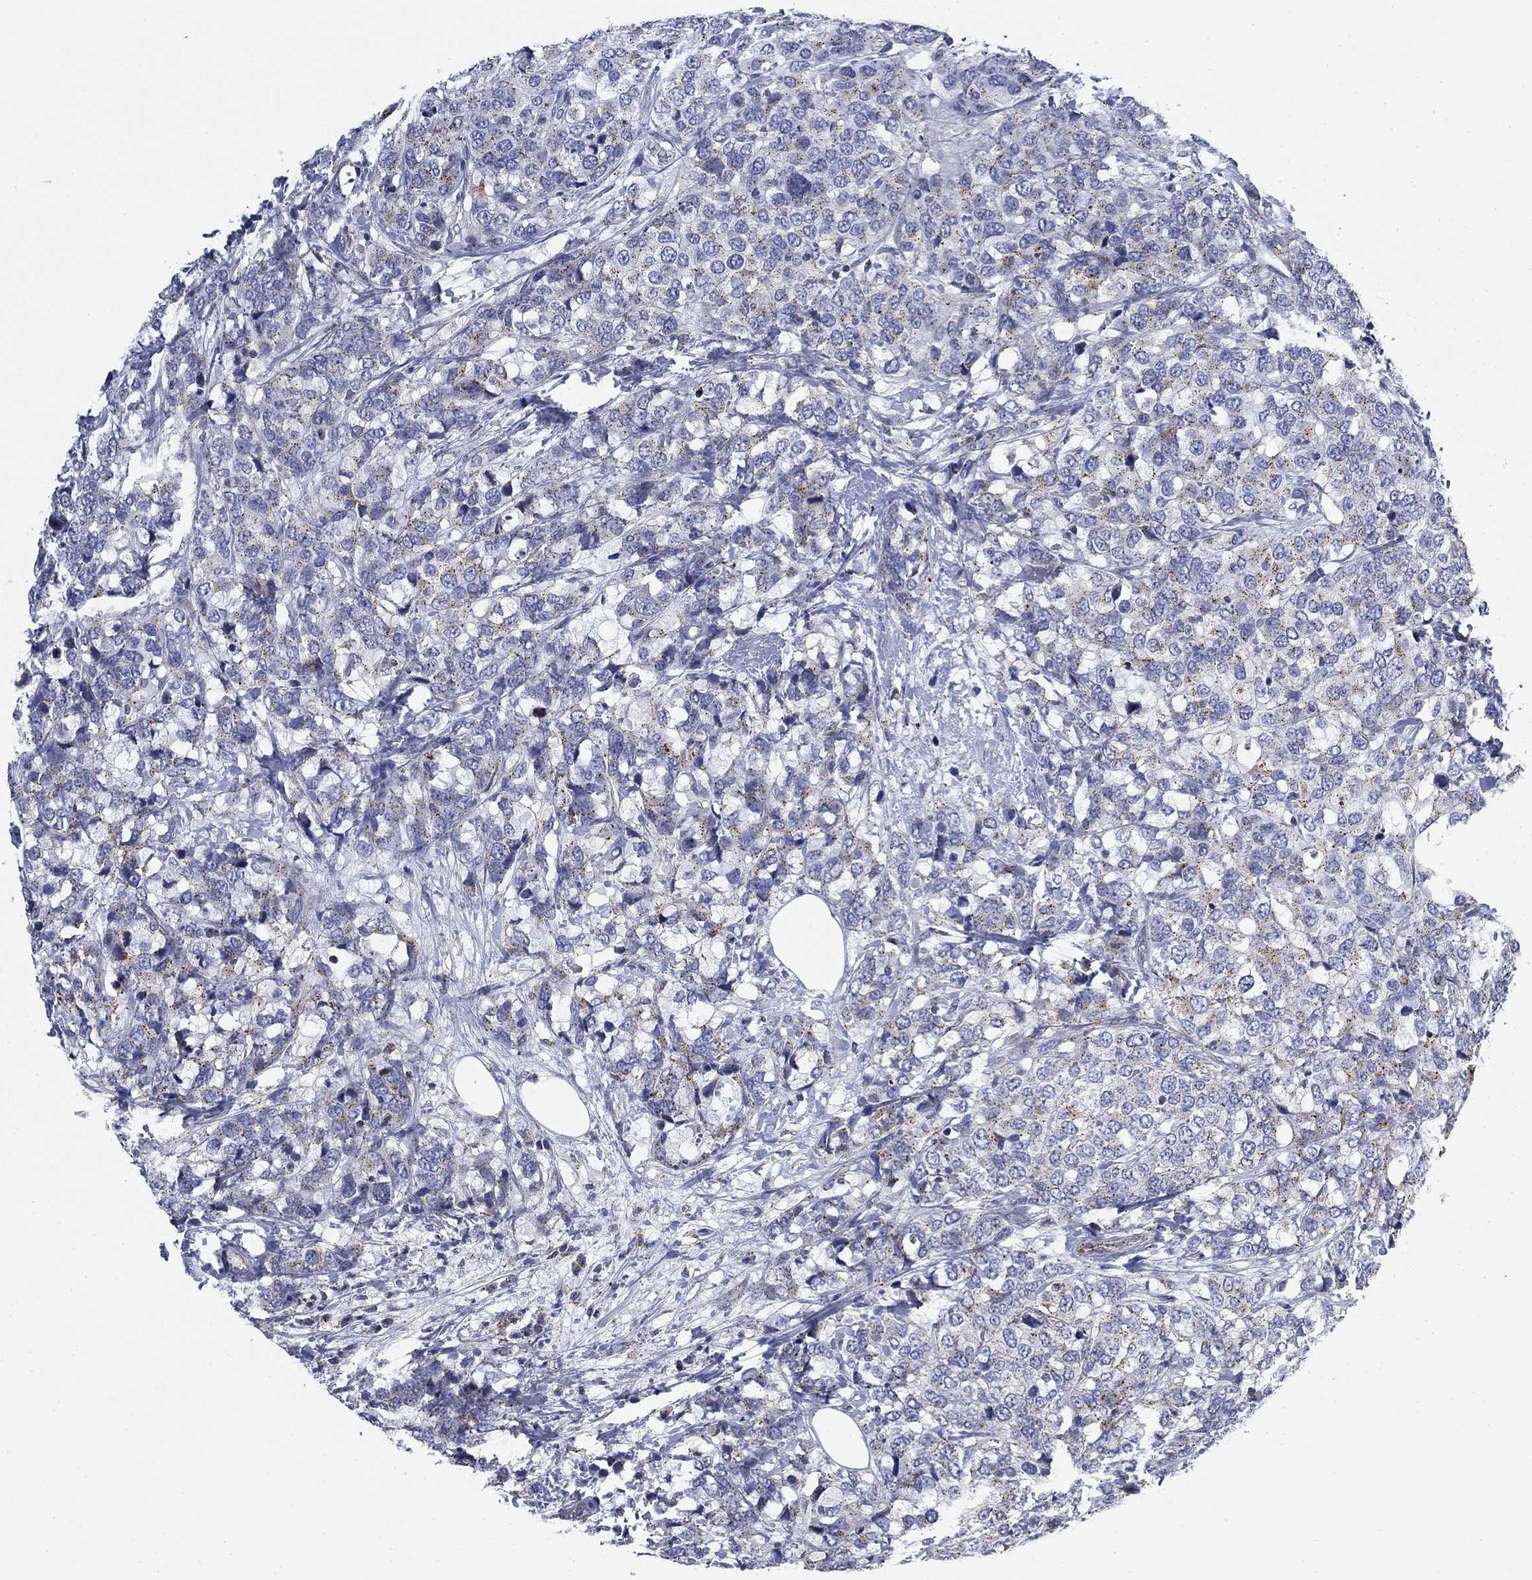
{"staining": {"intensity": "weak", "quantity": "<25%", "location": "cytoplasmic/membranous"}, "tissue": "breast cancer", "cell_type": "Tumor cells", "image_type": "cancer", "snomed": [{"axis": "morphology", "description": "Lobular carcinoma"}, {"axis": "topography", "description": "Breast"}], "caption": "DAB immunohistochemical staining of human breast cancer demonstrates no significant positivity in tumor cells. Nuclei are stained in blue.", "gene": "NACAD", "patient": {"sex": "female", "age": 59}}